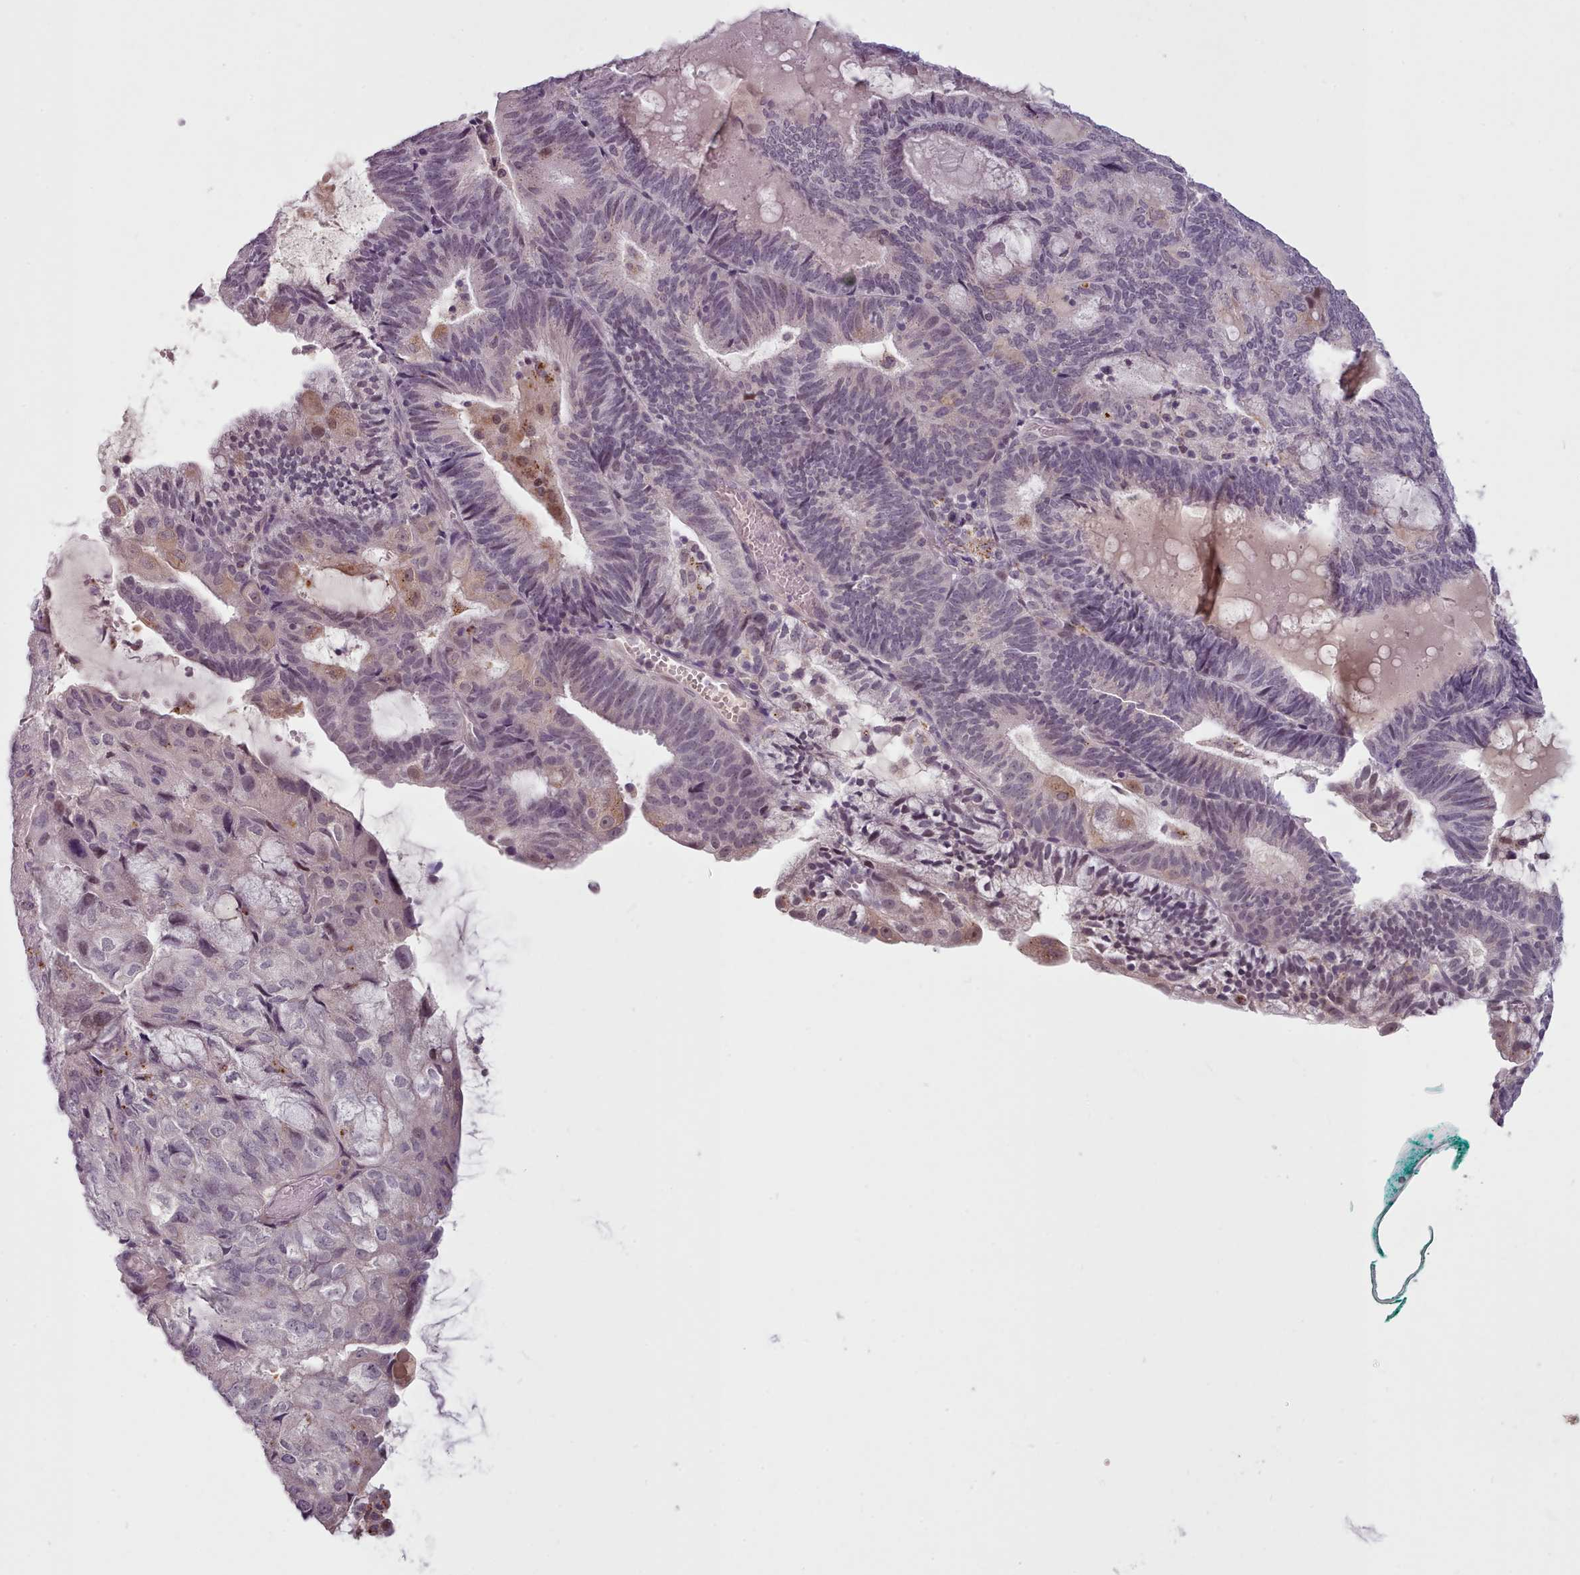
{"staining": {"intensity": "weak", "quantity": "<25%", "location": "cytoplasmic/membranous,nuclear"}, "tissue": "endometrial cancer", "cell_type": "Tumor cells", "image_type": "cancer", "snomed": [{"axis": "morphology", "description": "Adenocarcinoma, NOS"}, {"axis": "topography", "description": "Endometrium"}], "caption": "High magnification brightfield microscopy of endometrial cancer (adenocarcinoma) stained with DAB (3,3'-diaminobenzidine) (brown) and counterstained with hematoxylin (blue): tumor cells show no significant positivity.", "gene": "PBX4", "patient": {"sex": "female", "age": 81}}